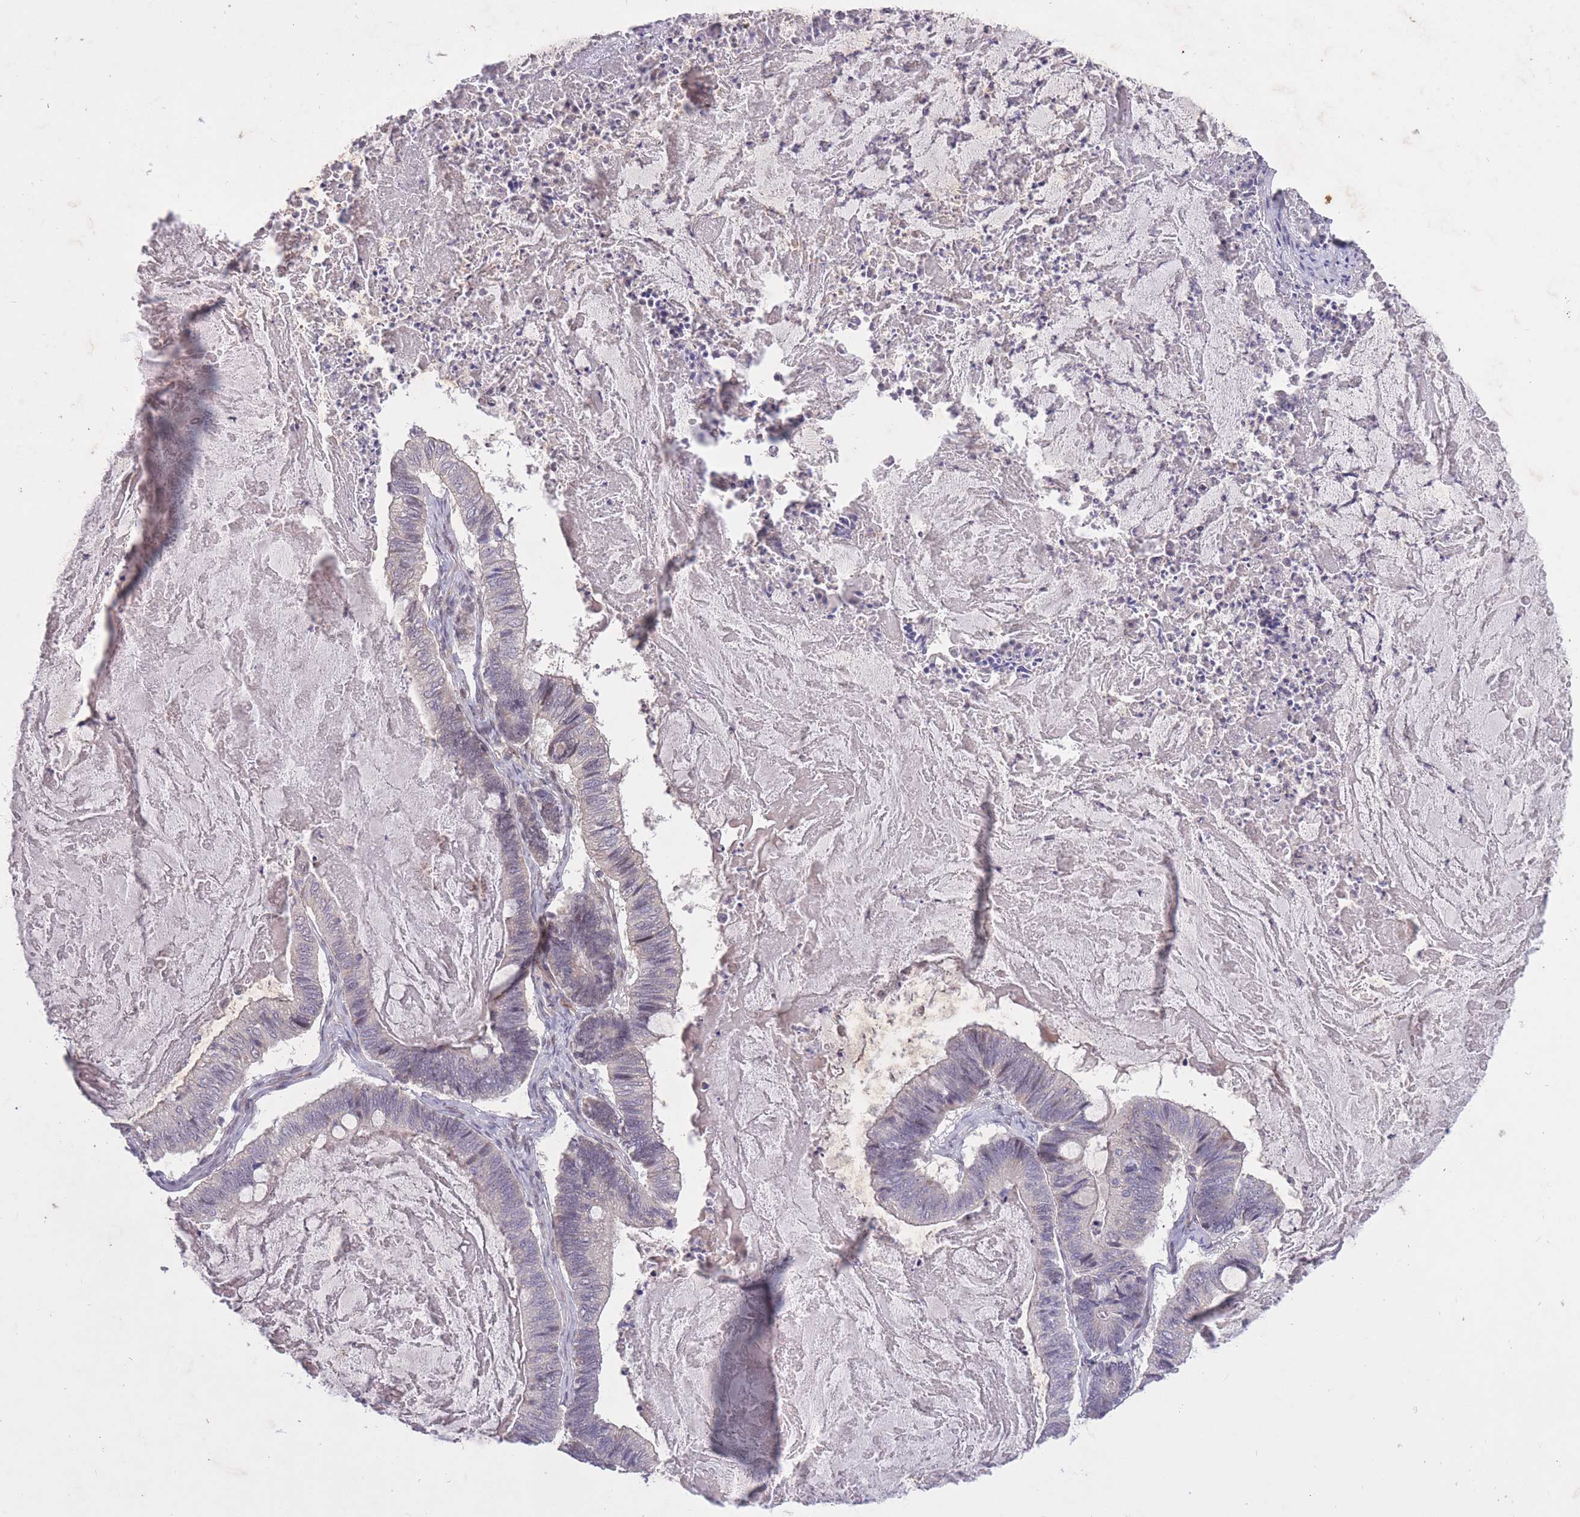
{"staining": {"intensity": "negative", "quantity": "none", "location": "none"}, "tissue": "ovarian cancer", "cell_type": "Tumor cells", "image_type": "cancer", "snomed": [{"axis": "morphology", "description": "Cystadenocarcinoma, mucinous, NOS"}, {"axis": "topography", "description": "Ovary"}], "caption": "Tumor cells show no significant protein staining in ovarian cancer.", "gene": "CBX6", "patient": {"sex": "female", "age": 61}}